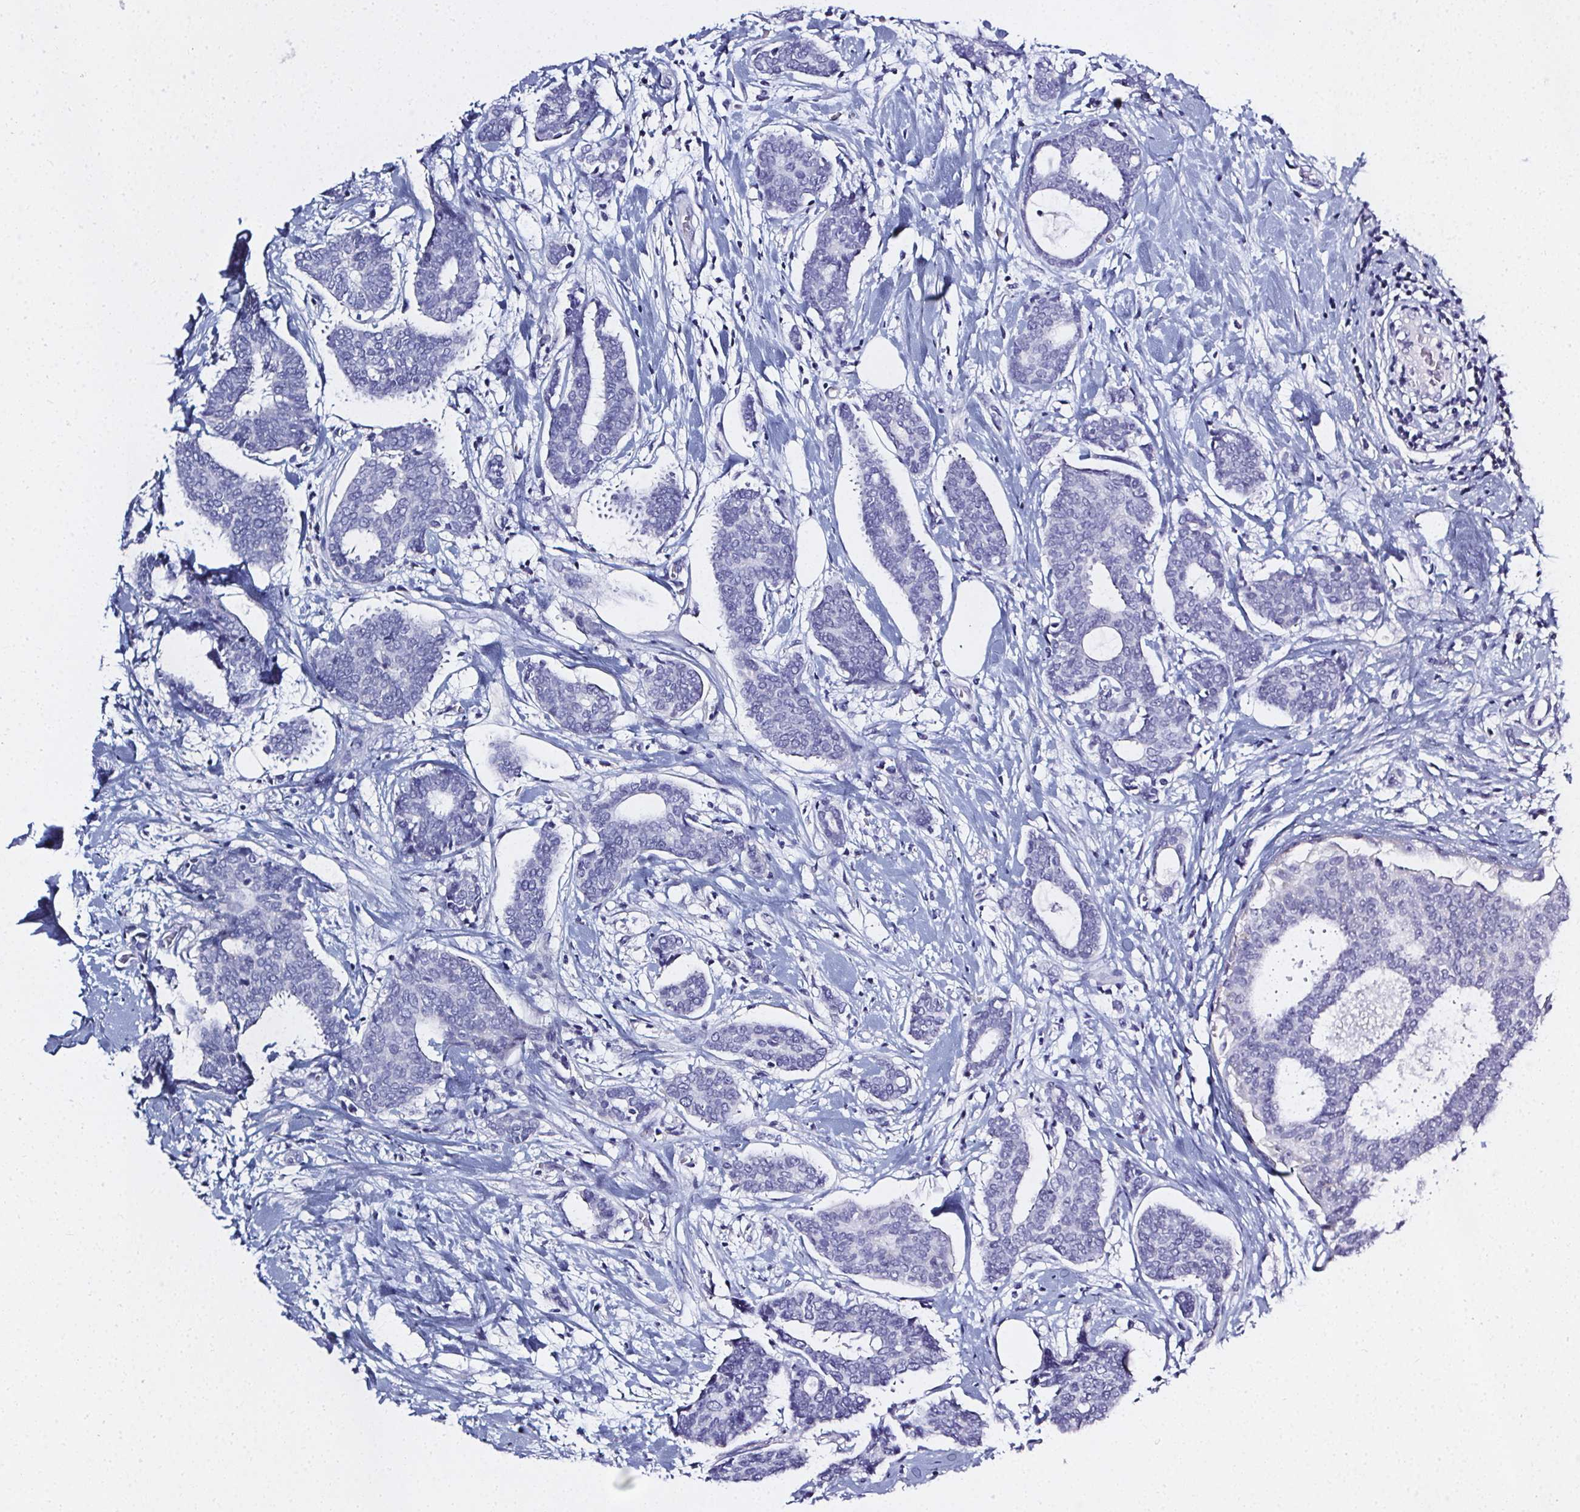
{"staining": {"intensity": "negative", "quantity": "none", "location": "none"}, "tissue": "breast cancer", "cell_type": "Tumor cells", "image_type": "cancer", "snomed": [{"axis": "morphology", "description": "Intraductal carcinoma, in situ"}, {"axis": "morphology", "description": "Duct carcinoma"}, {"axis": "morphology", "description": "Lobular carcinoma, in situ"}, {"axis": "topography", "description": "Breast"}], "caption": "Tumor cells show no significant positivity in breast cancer. The staining was performed using DAB to visualize the protein expression in brown, while the nuclei were stained in blue with hematoxylin (Magnification: 20x).", "gene": "ELAVL2", "patient": {"sex": "female", "age": 44}}